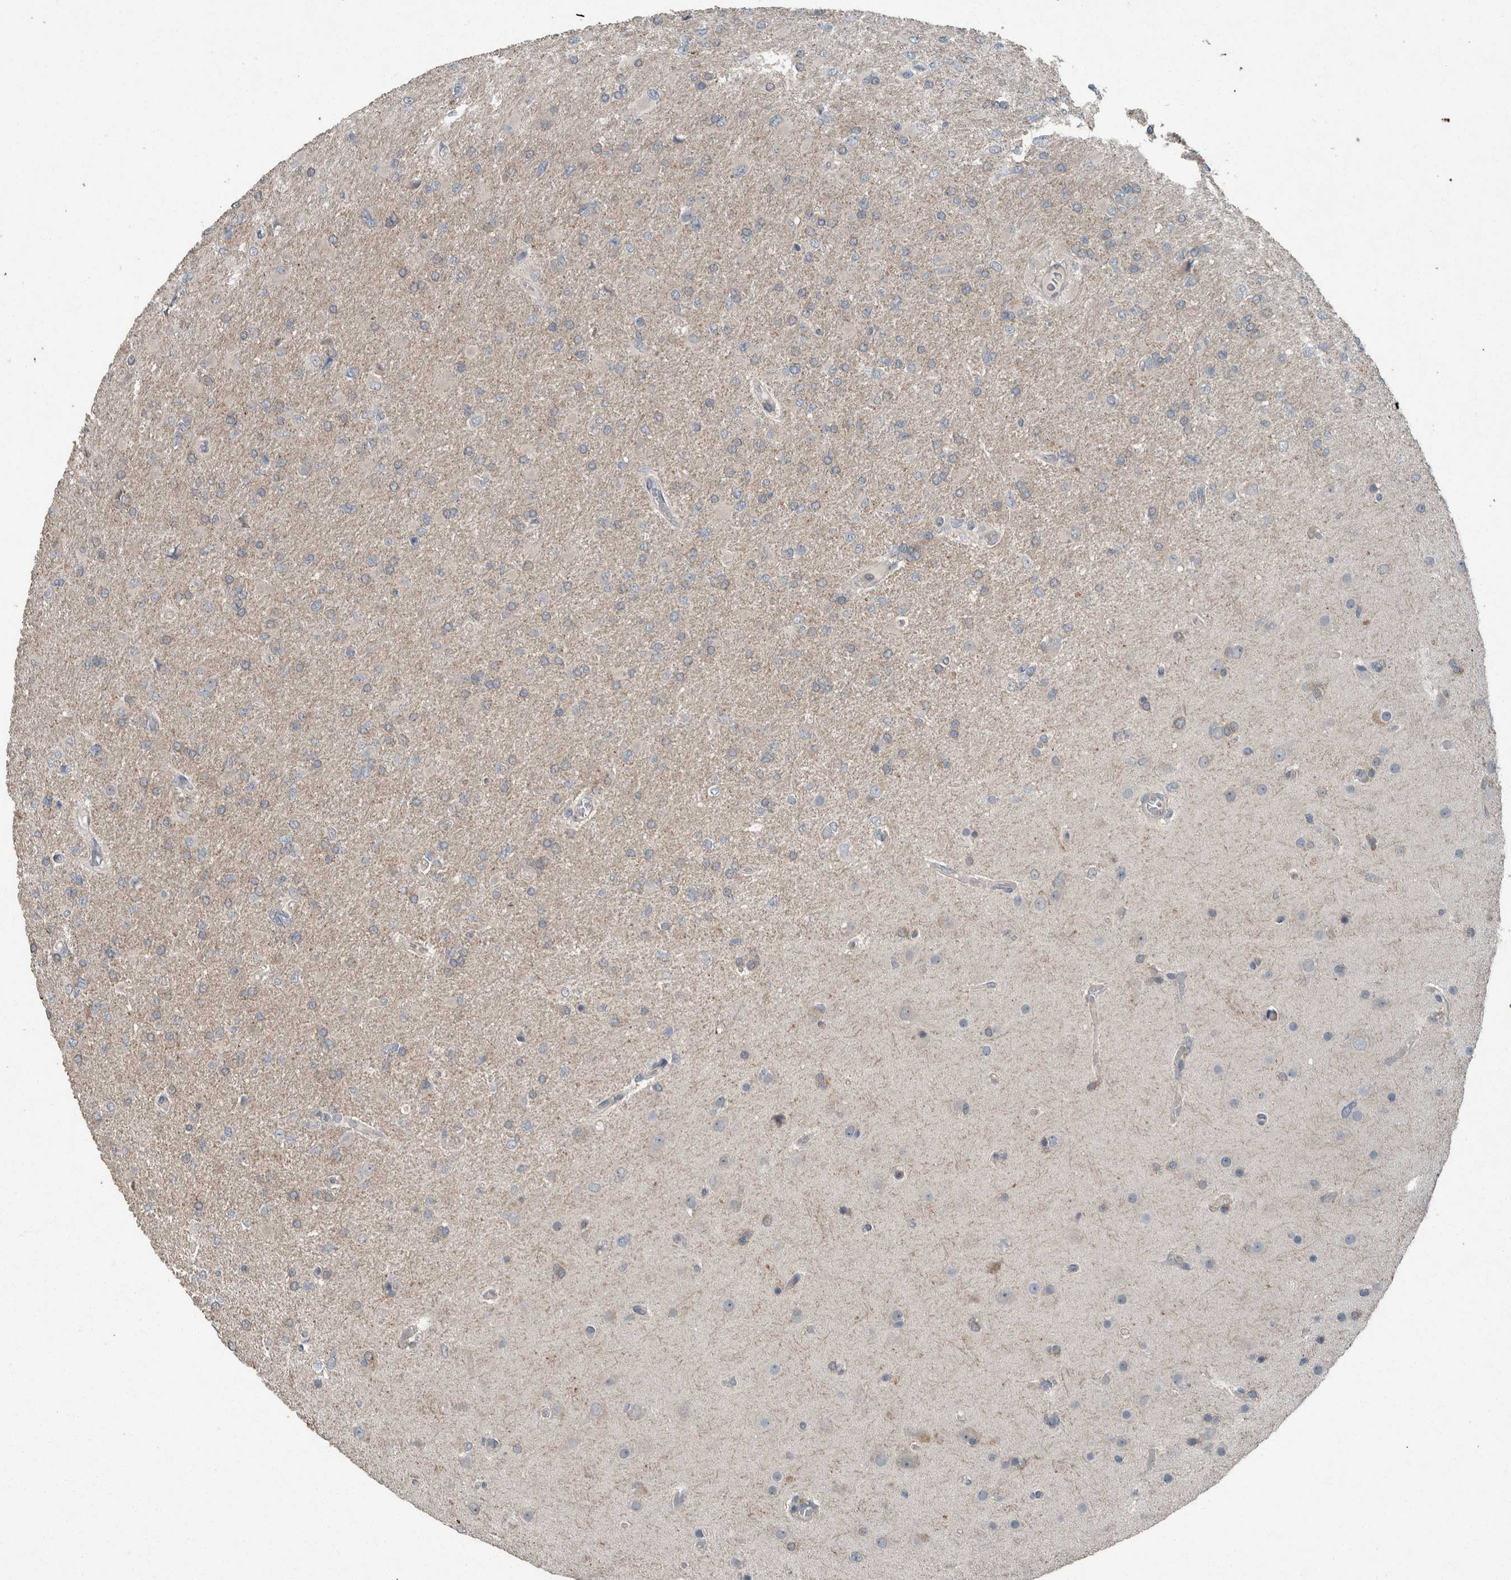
{"staining": {"intensity": "weak", "quantity": "25%-75%", "location": "cytoplasmic/membranous"}, "tissue": "glioma", "cell_type": "Tumor cells", "image_type": "cancer", "snomed": [{"axis": "morphology", "description": "Glioma, malignant, High grade"}, {"axis": "topography", "description": "Cerebral cortex"}], "caption": "Human glioma stained with a protein marker exhibits weak staining in tumor cells.", "gene": "KNTC1", "patient": {"sex": "female", "age": 36}}